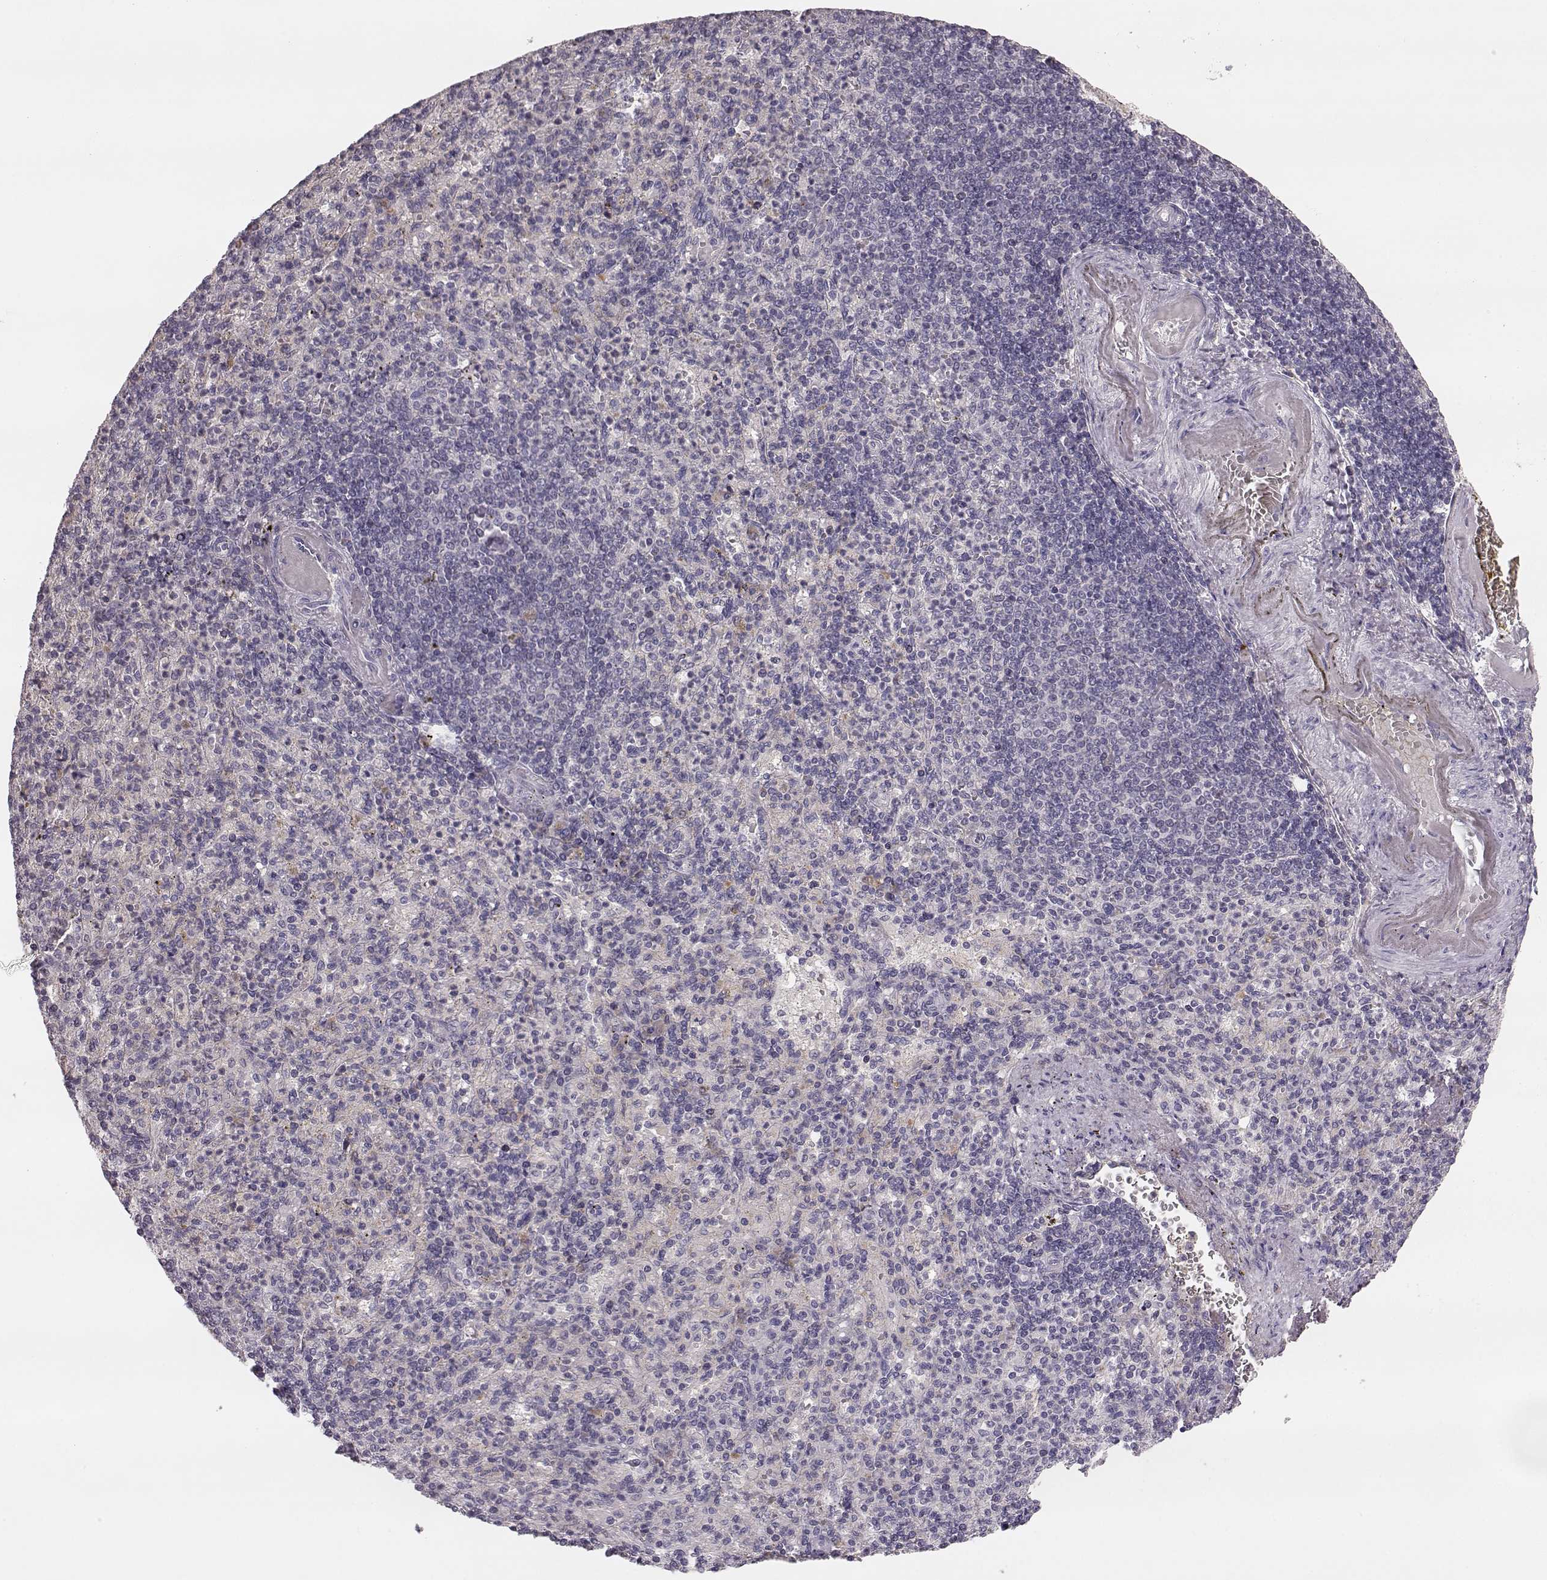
{"staining": {"intensity": "negative", "quantity": "none", "location": "none"}, "tissue": "spleen", "cell_type": "Cells in red pulp", "image_type": "normal", "snomed": [{"axis": "morphology", "description": "Normal tissue, NOS"}, {"axis": "topography", "description": "Spleen"}], "caption": "Photomicrograph shows no significant protein positivity in cells in red pulp of benign spleen.", "gene": "YJEFN3", "patient": {"sex": "female", "age": 74}}